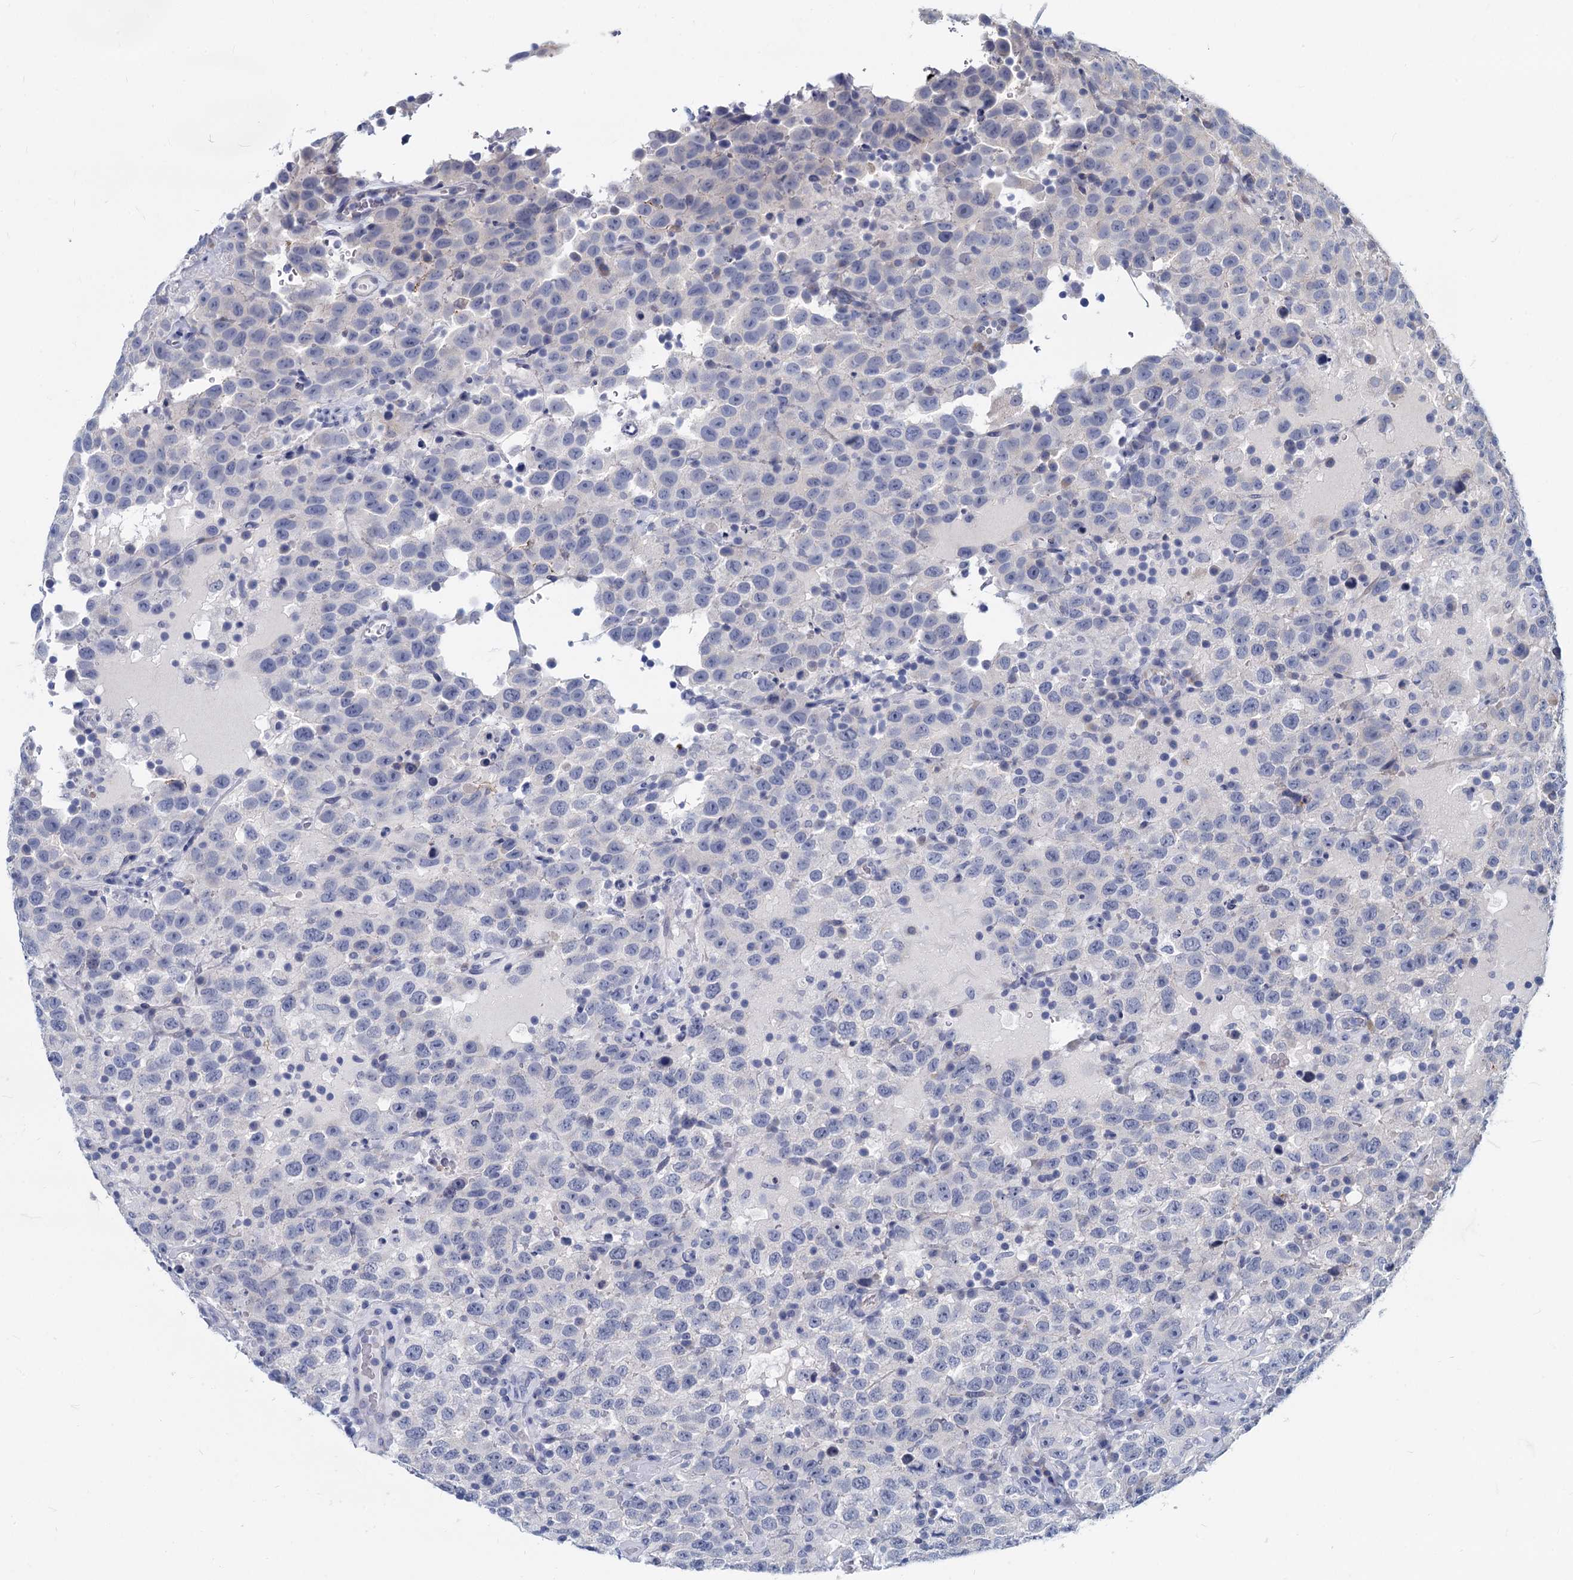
{"staining": {"intensity": "negative", "quantity": "none", "location": "none"}, "tissue": "testis cancer", "cell_type": "Tumor cells", "image_type": "cancer", "snomed": [{"axis": "morphology", "description": "Seminoma, NOS"}, {"axis": "topography", "description": "Testis"}], "caption": "The micrograph shows no significant positivity in tumor cells of testis cancer. (DAB immunohistochemistry (IHC), high magnification).", "gene": "GSTM3", "patient": {"sex": "male", "age": 41}}